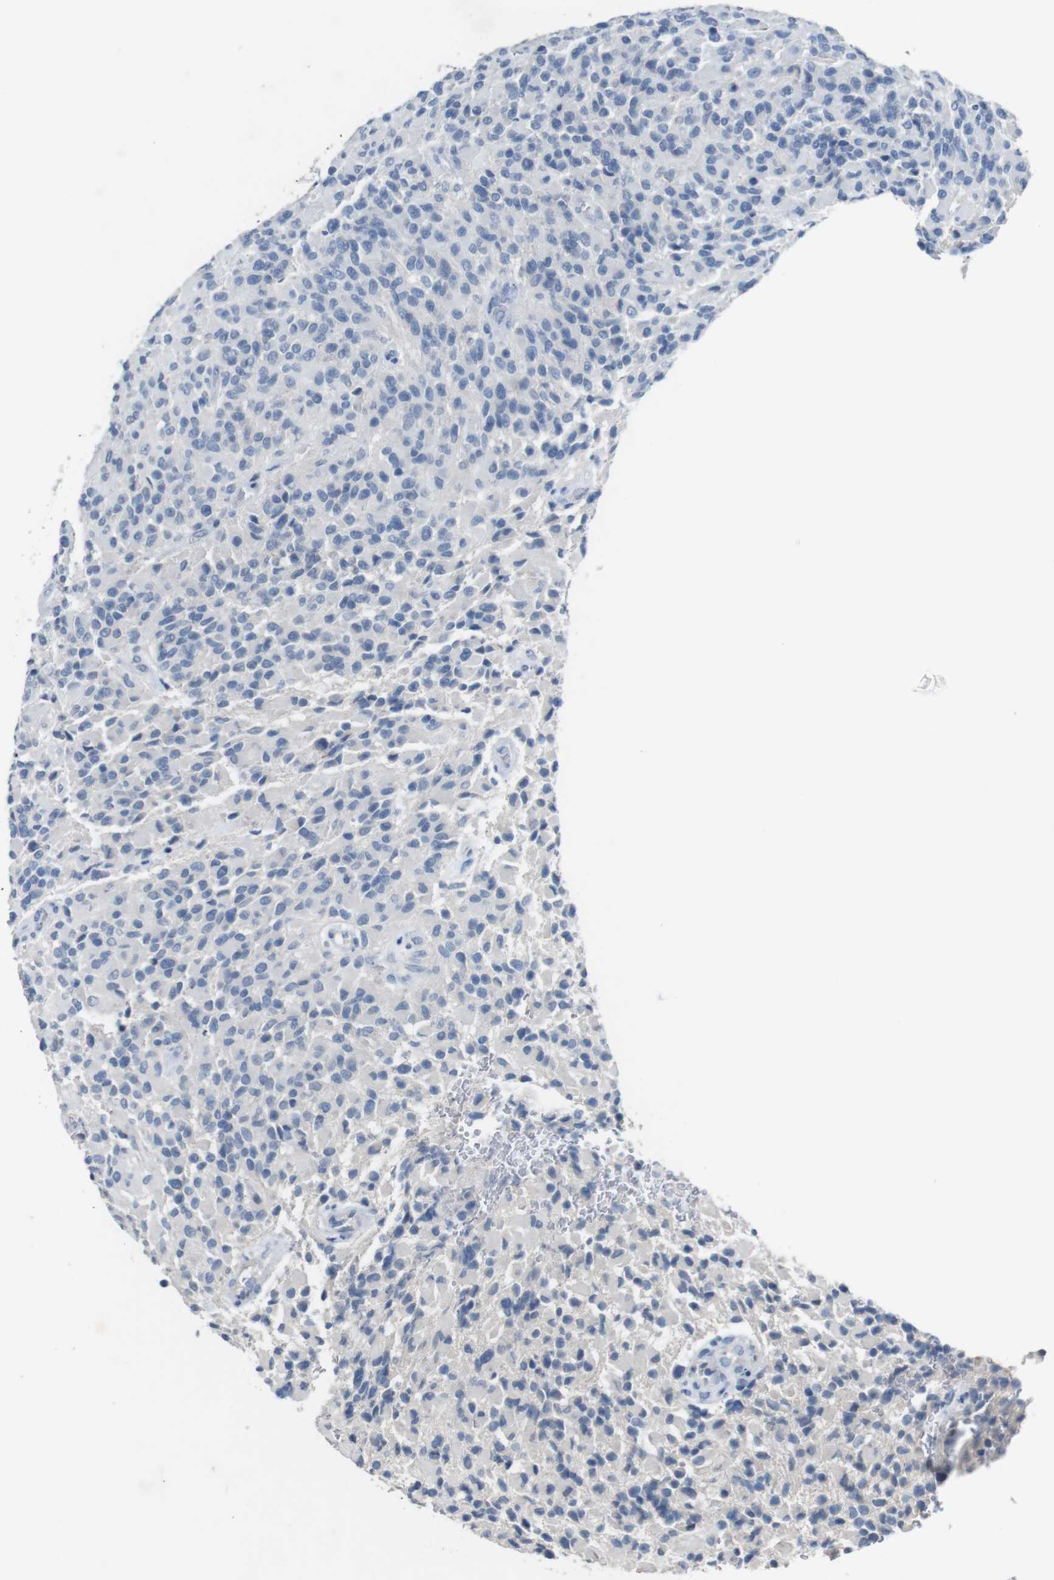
{"staining": {"intensity": "negative", "quantity": "none", "location": "none"}, "tissue": "glioma", "cell_type": "Tumor cells", "image_type": "cancer", "snomed": [{"axis": "morphology", "description": "Glioma, malignant, High grade"}, {"axis": "topography", "description": "Brain"}], "caption": "Immunohistochemistry (IHC) of glioma shows no expression in tumor cells. The staining is performed using DAB brown chromogen with nuclei counter-stained in using hematoxylin.", "gene": "SLC2A8", "patient": {"sex": "male", "age": 71}}